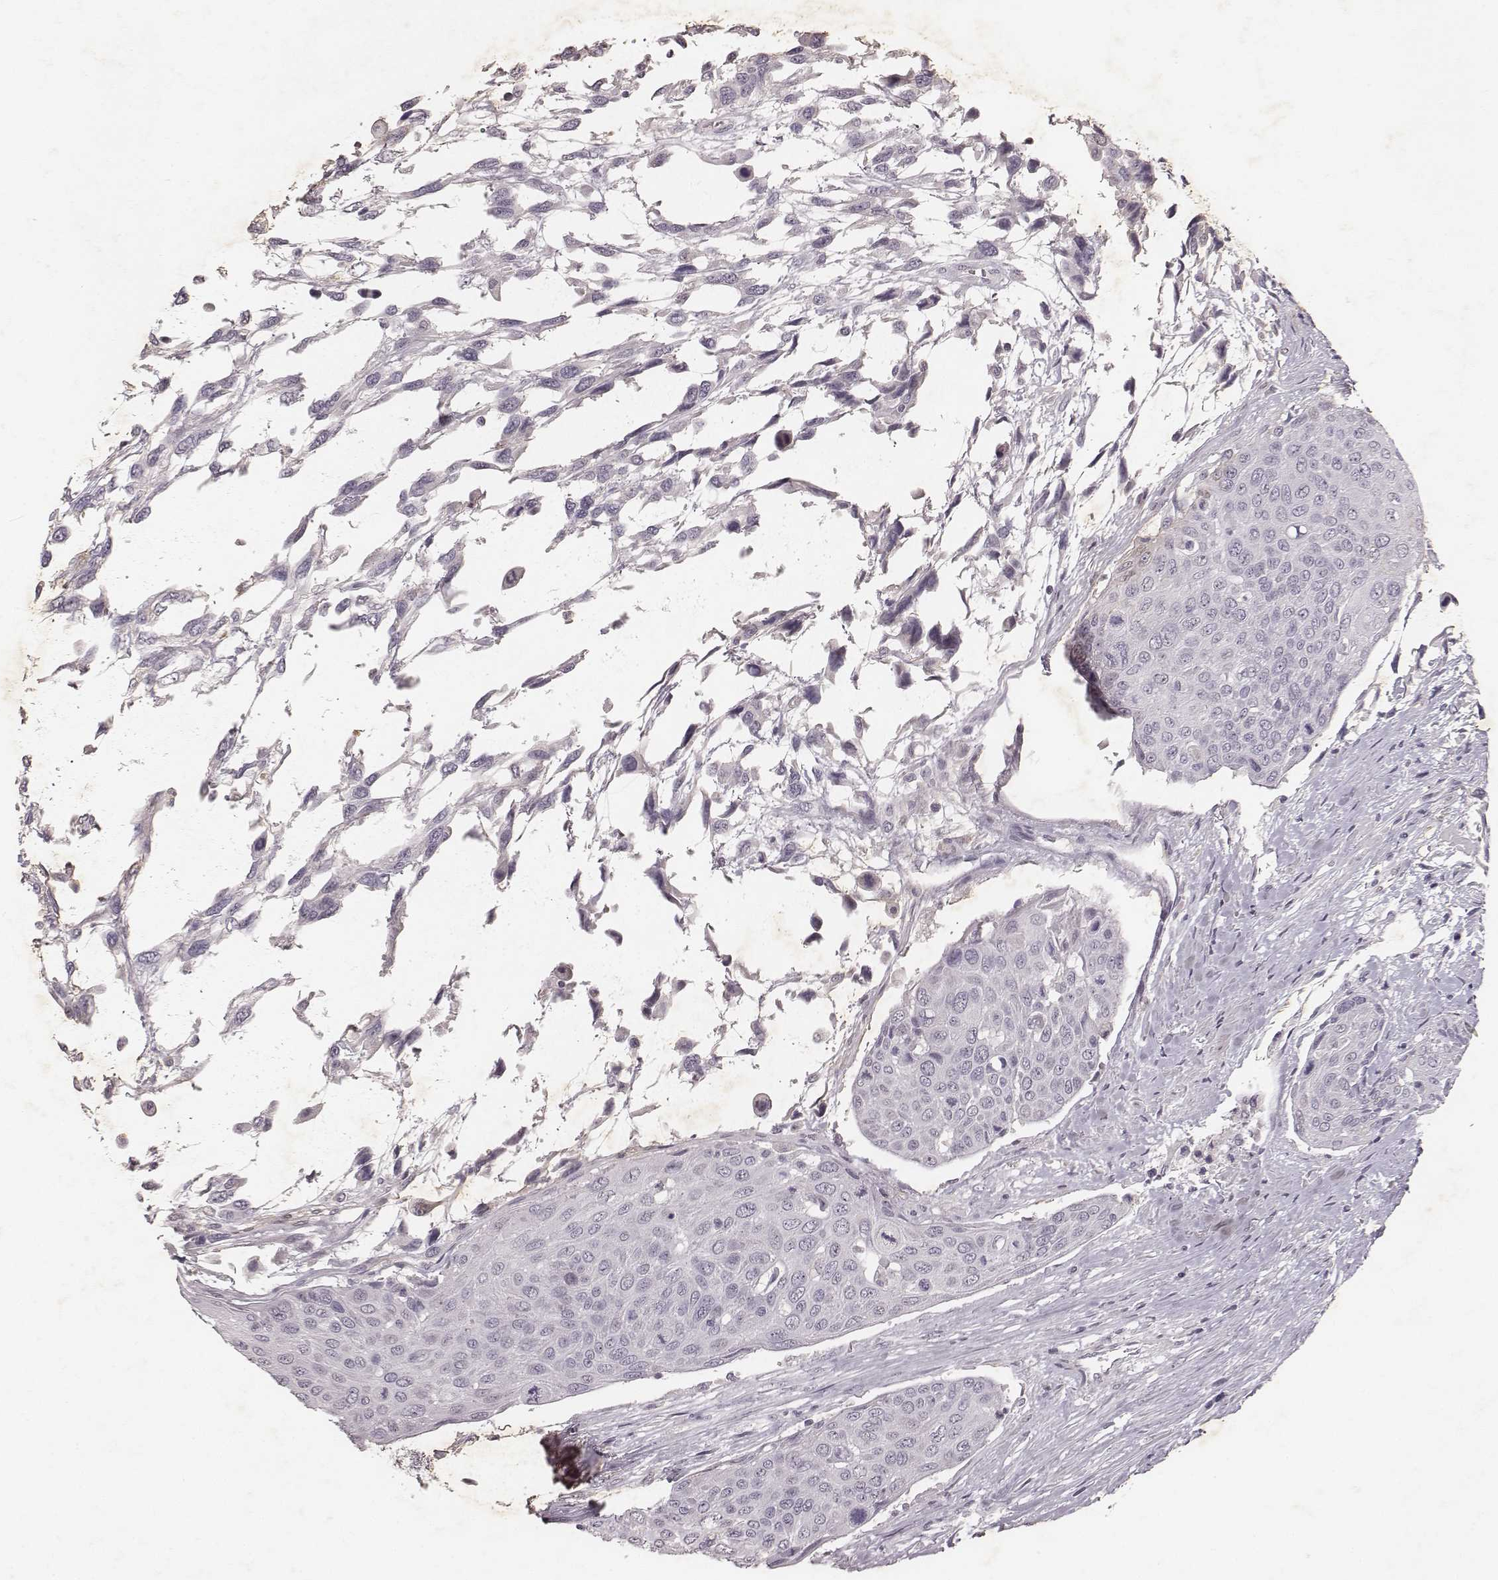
{"staining": {"intensity": "negative", "quantity": "none", "location": "none"}, "tissue": "urothelial cancer", "cell_type": "Tumor cells", "image_type": "cancer", "snomed": [{"axis": "morphology", "description": "Urothelial carcinoma, High grade"}, {"axis": "topography", "description": "Urinary bladder"}], "caption": "The immunohistochemistry histopathology image has no significant staining in tumor cells of high-grade urothelial carcinoma tissue.", "gene": "MADCAM1", "patient": {"sex": "female", "age": 70}}